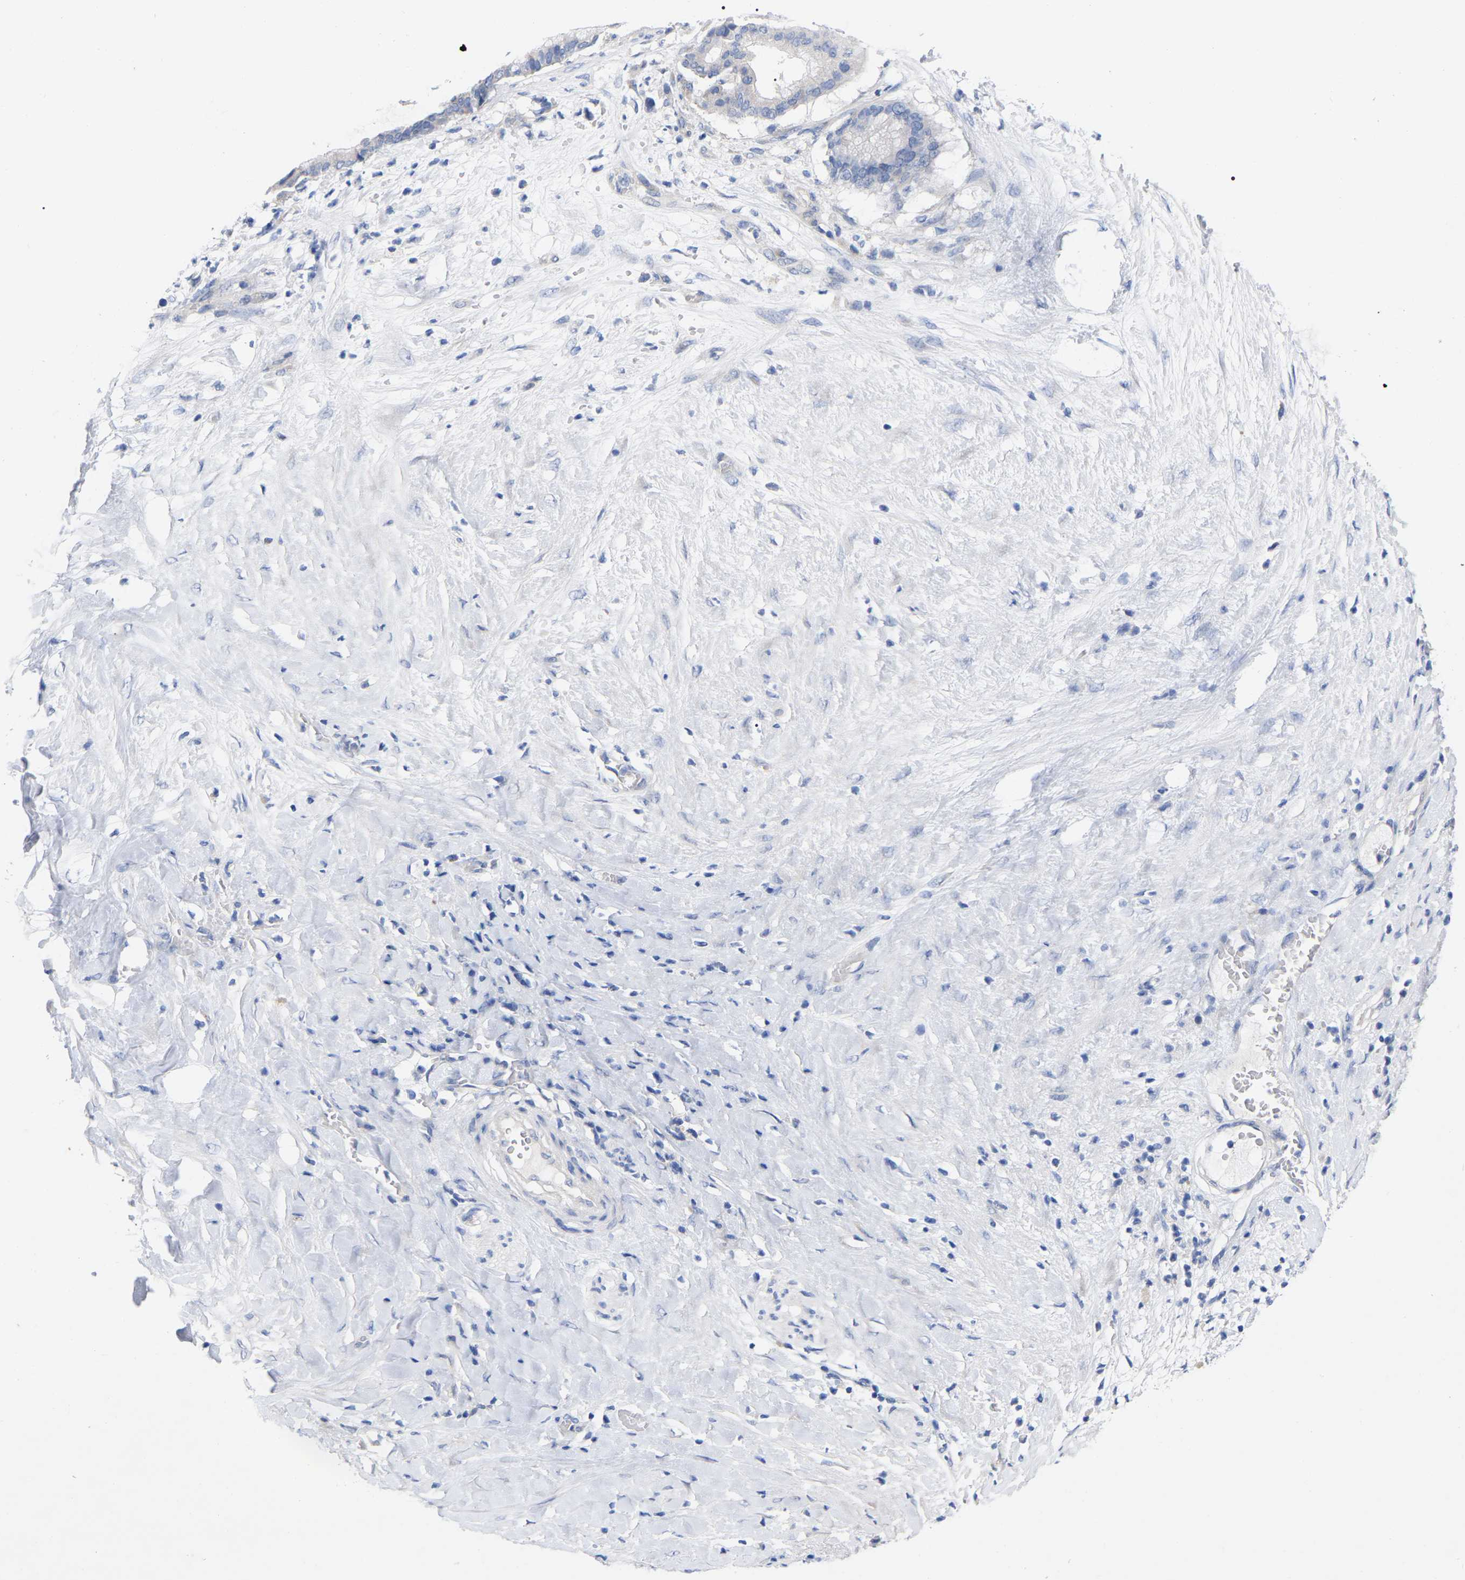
{"staining": {"intensity": "negative", "quantity": "none", "location": "none"}, "tissue": "pancreatic cancer", "cell_type": "Tumor cells", "image_type": "cancer", "snomed": [{"axis": "morphology", "description": "Adenocarcinoma, NOS"}, {"axis": "topography", "description": "Pancreas"}], "caption": "This image is of pancreatic adenocarcinoma stained with immunohistochemistry (IHC) to label a protein in brown with the nuclei are counter-stained blue. There is no staining in tumor cells.", "gene": "HAPLN1", "patient": {"sex": "male", "age": 41}}